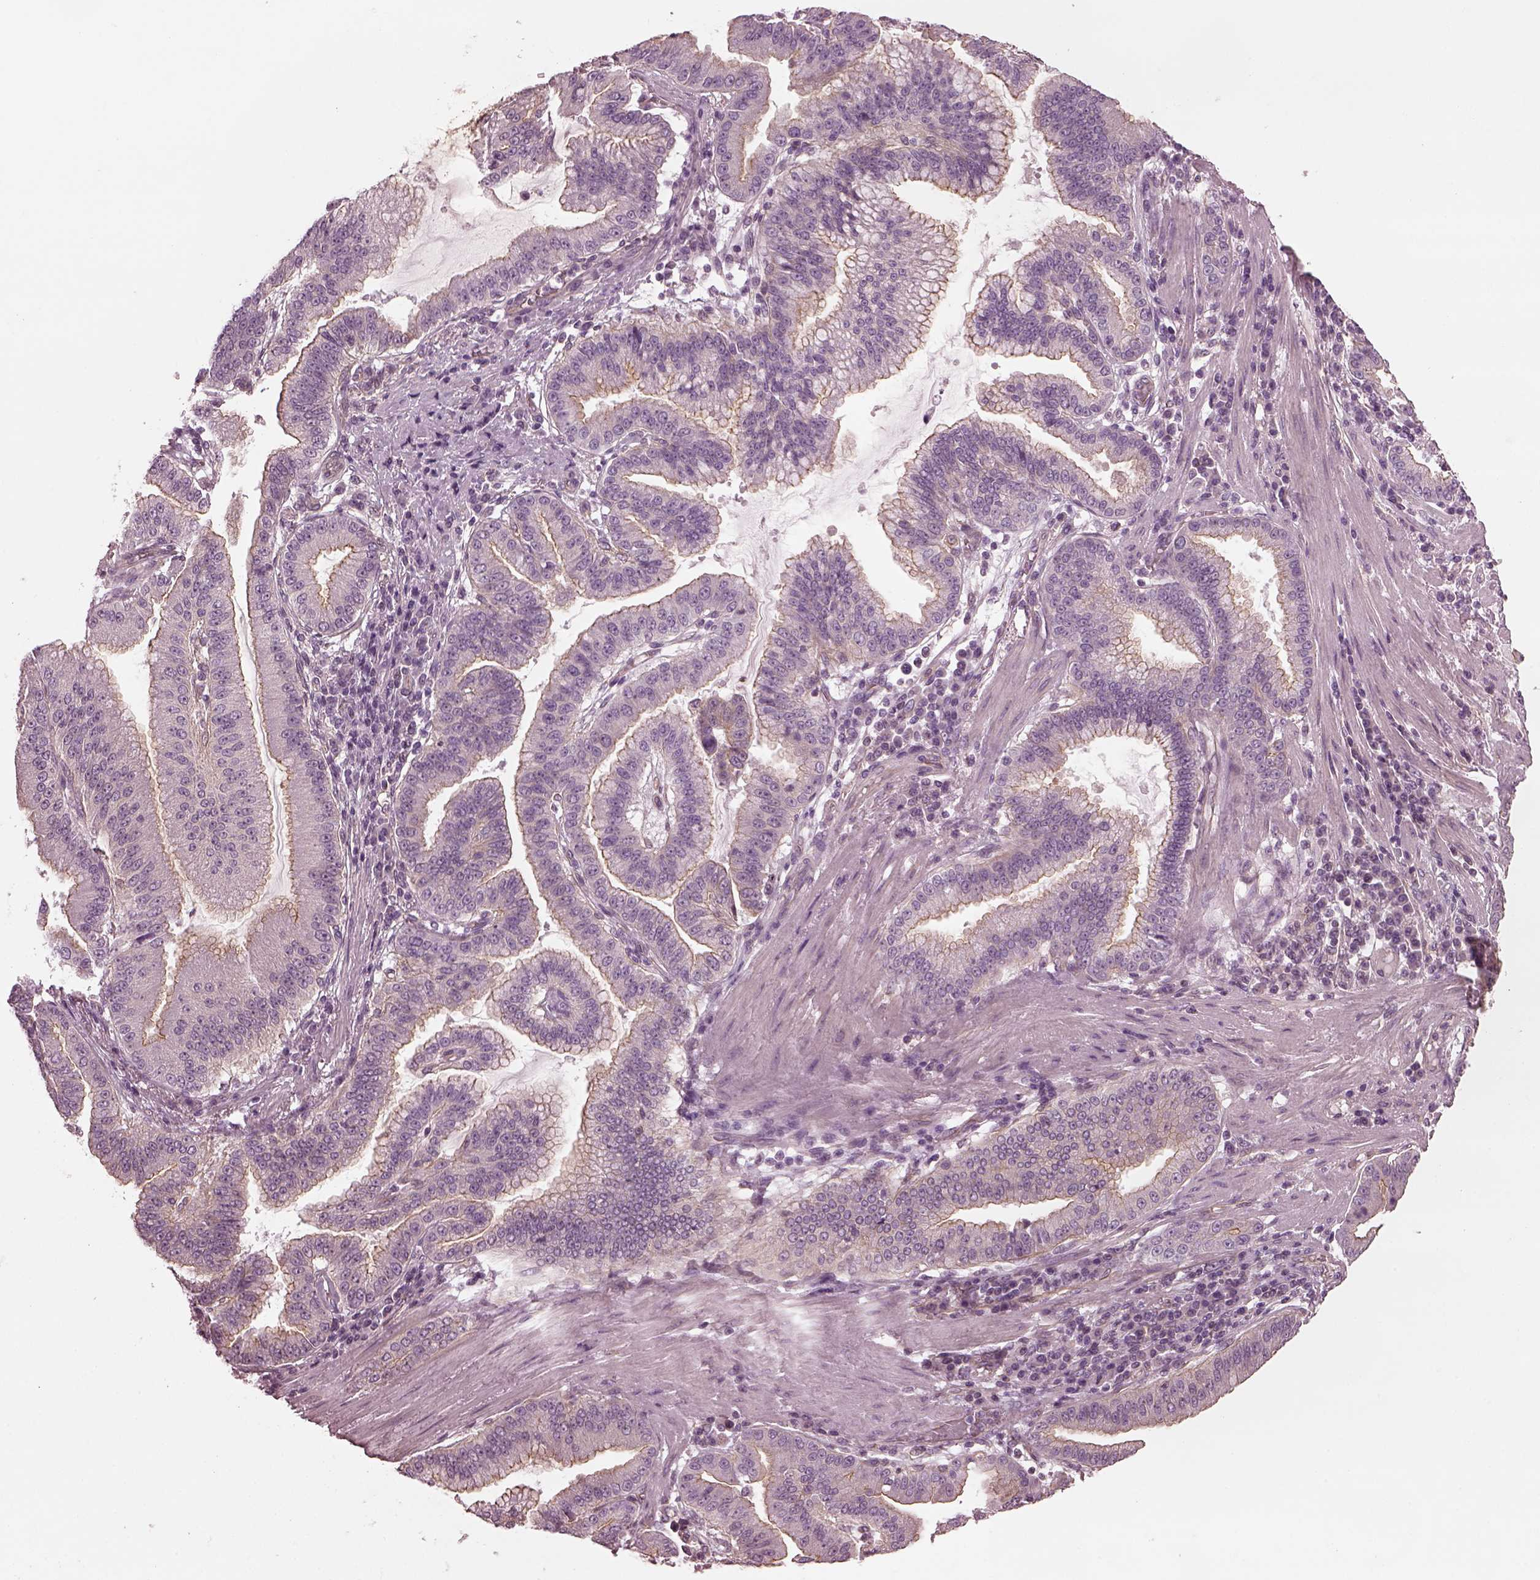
{"staining": {"intensity": "moderate", "quantity": "<25%", "location": "cytoplasmic/membranous"}, "tissue": "stomach cancer", "cell_type": "Tumor cells", "image_type": "cancer", "snomed": [{"axis": "morphology", "description": "Adenocarcinoma, NOS"}, {"axis": "topography", "description": "Stomach"}], "caption": "Human adenocarcinoma (stomach) stained with a protein marker displays moderate staining in tumor cells.", "gene": "ODAD1", "patient": {"sex": "male", "age": 83}}